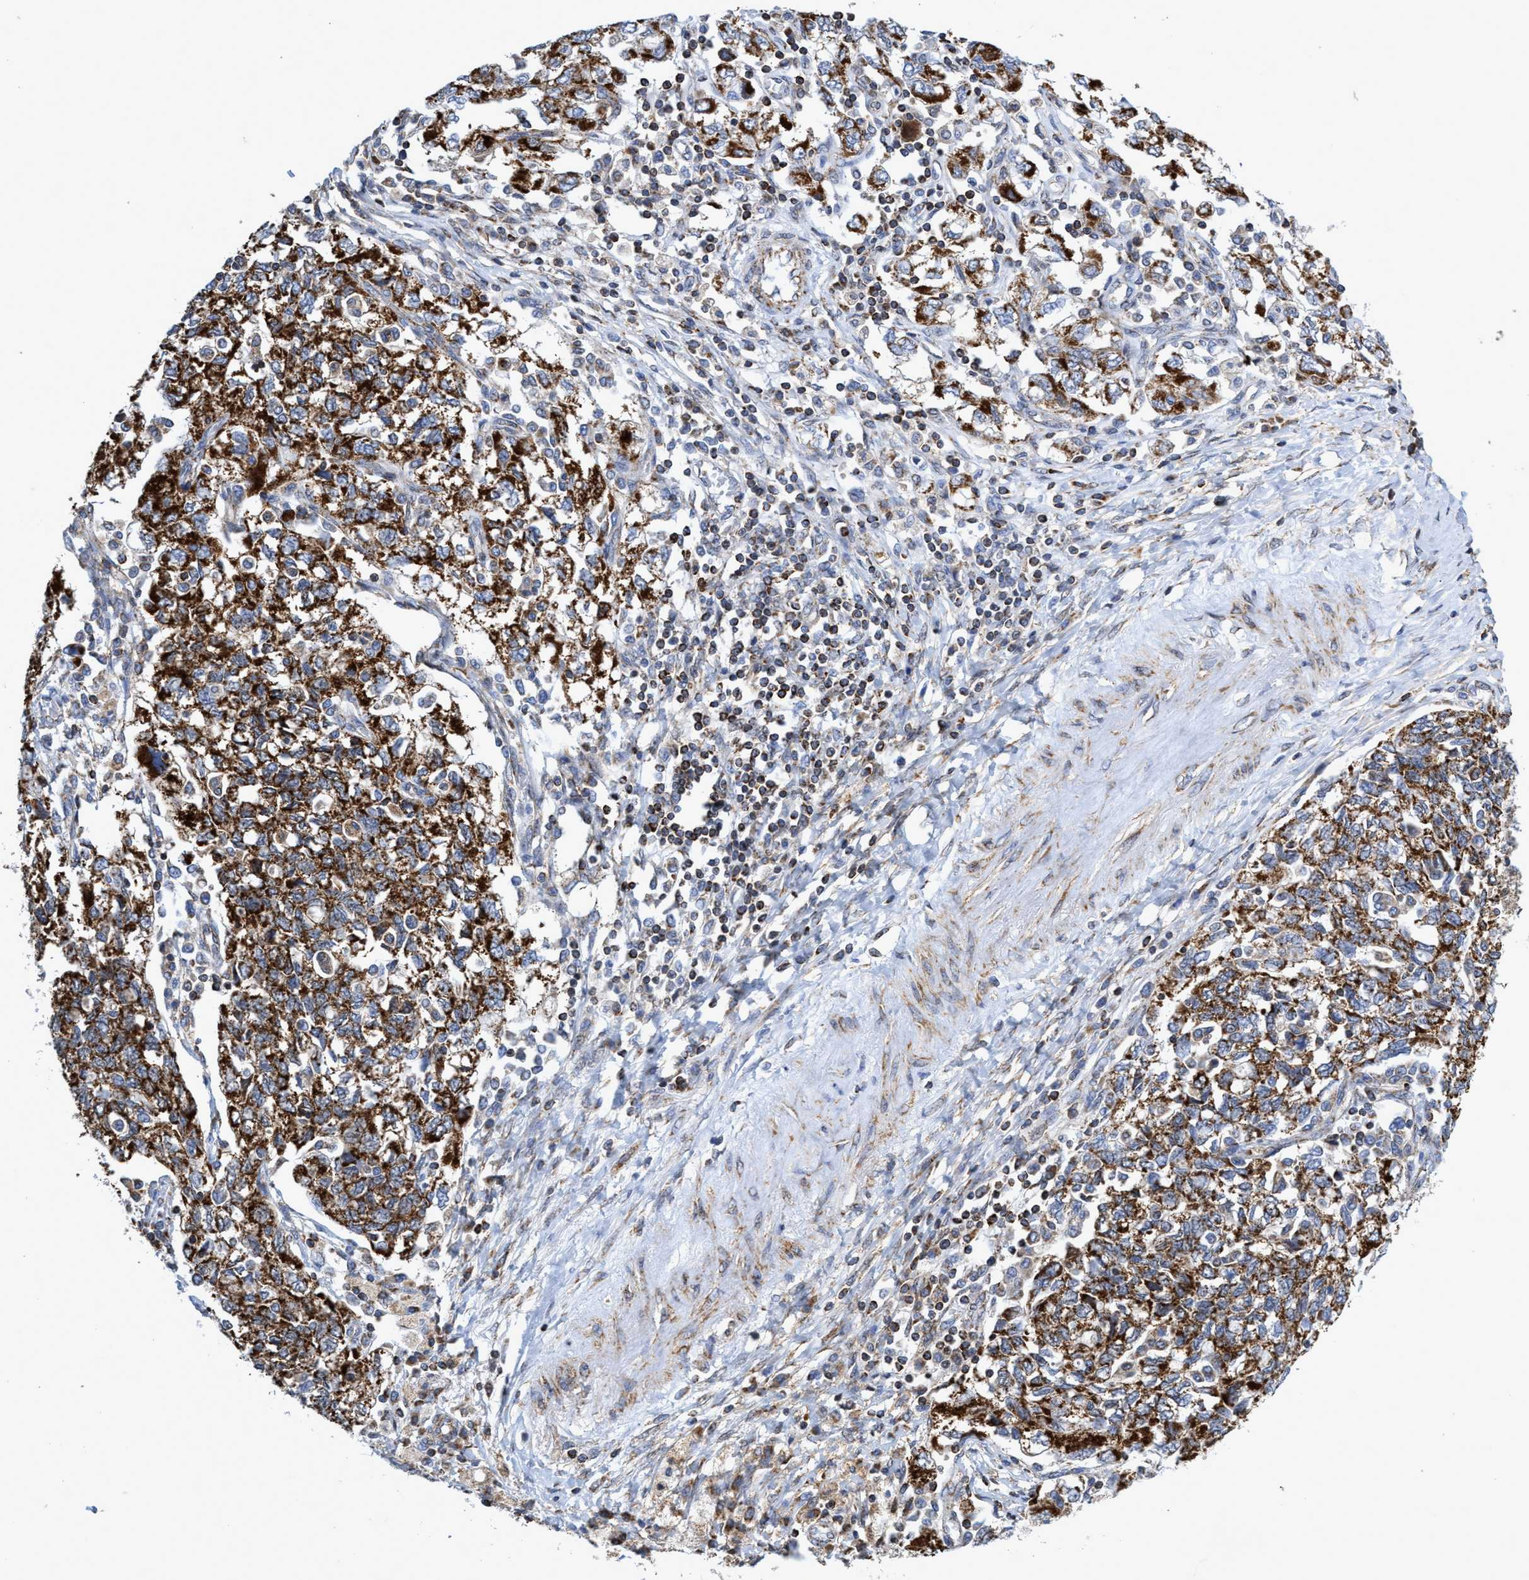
{"staining": {"intensity": "strong", "quantity": ">75%", "location": "cytoplasmic/membranous"}, "tissue": "ovarian cancer", "cell_type": "Tumor cells", "image_type": "cancer", "snomed": [{"axis": "morphology", "description": "Carcinoma, NOS"}, {"axis": "morphology", "description": "Cystadenocarcinoma, serous, NOS"}, {"axis": "topography", "description": "Ovary"}], "caption": "Approximately >75% of tumor cells in human ovarian serous cystadenocarcinoma show strong cytoplasmic/membranous protein positivity as visualized by brown immunohistochemical staining.", "gene": "CRYZ", "patient": {"sex": "female", "age": 69}}